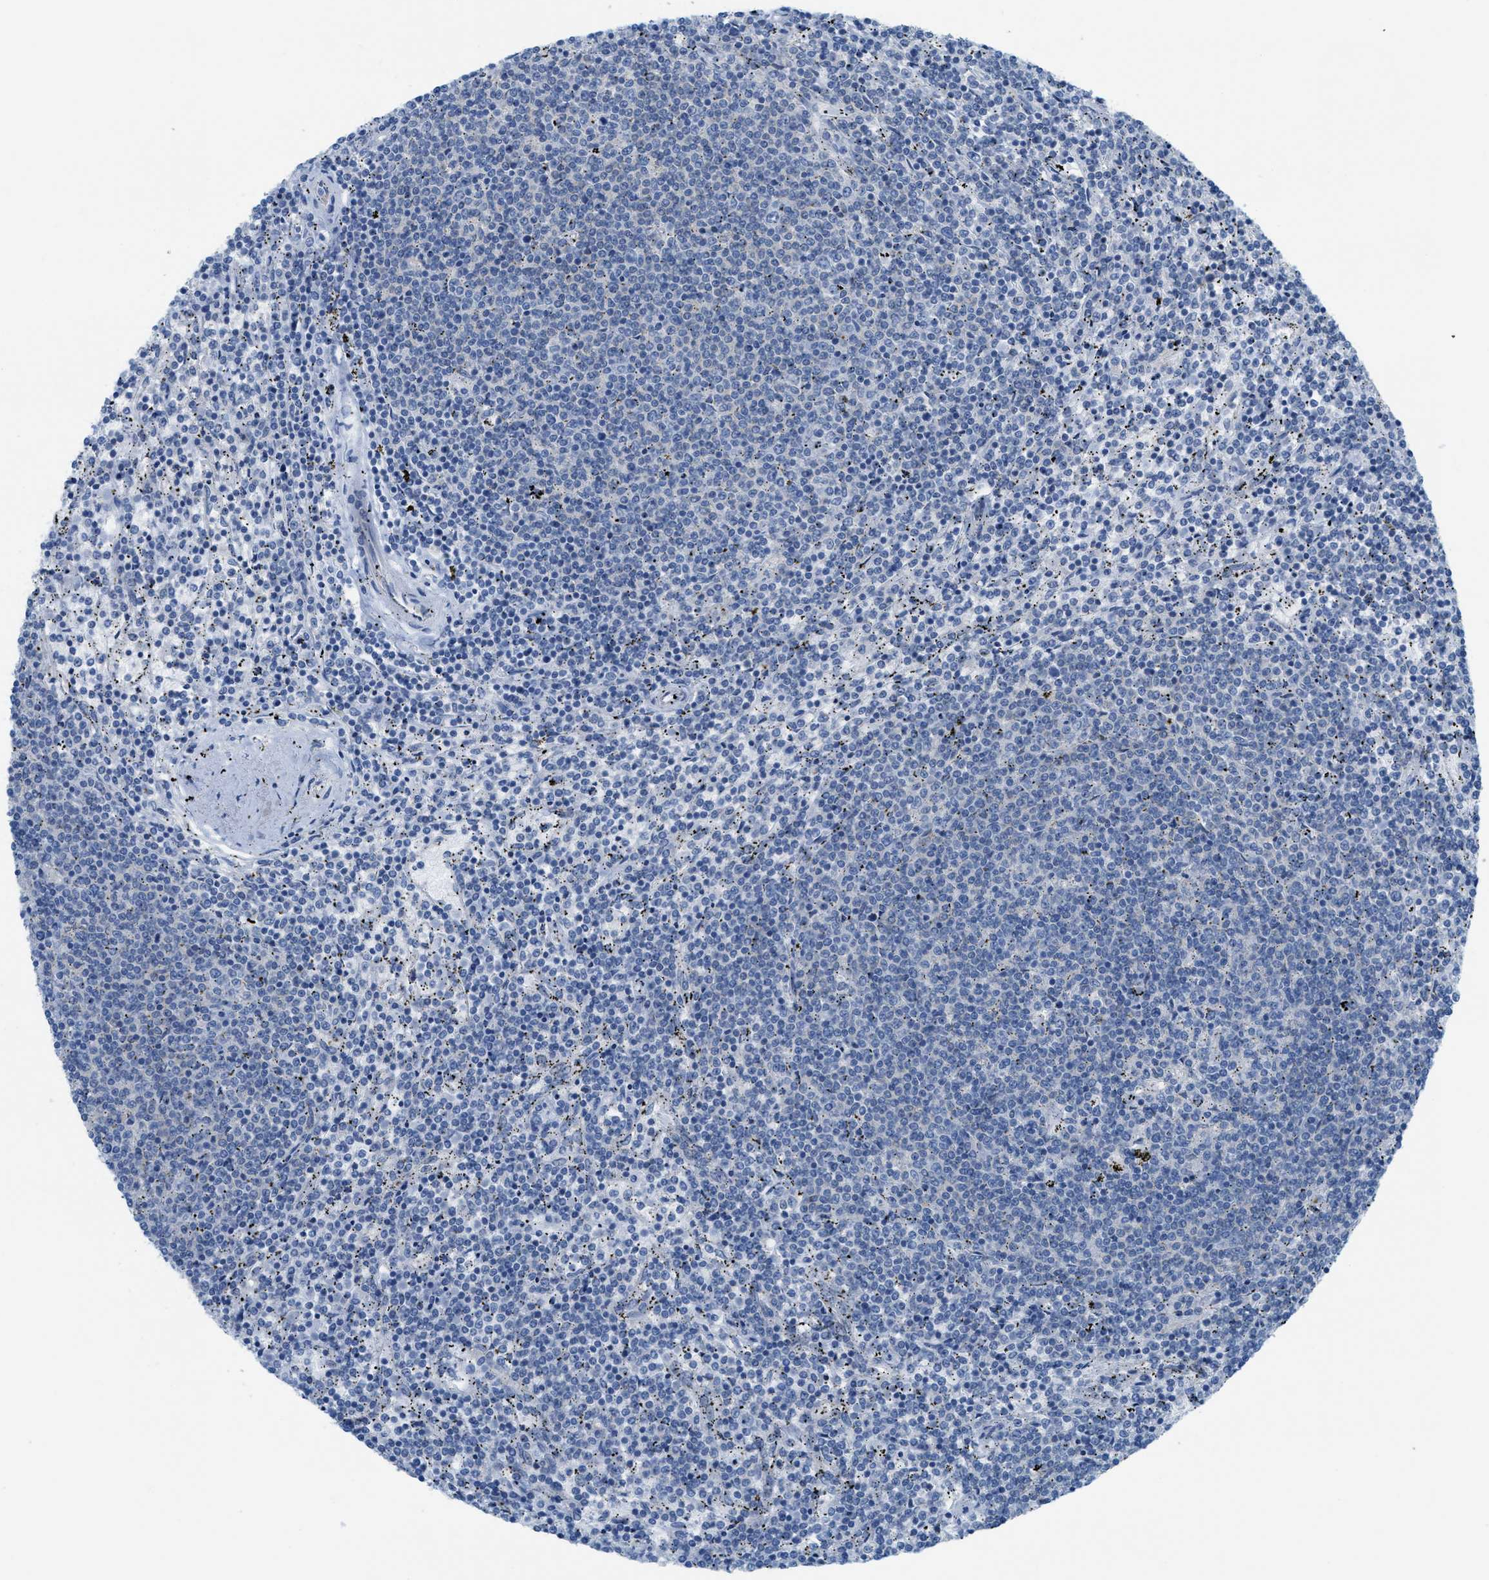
{"staining": {"intensity": "negative", "quantity": "none", "location": "none"}, "tissue": "lymphoma", "cell_type": "Tumor cells", "image_type": "cancer", "snomed": [{"axis": "morphology", "description": "Malignant lymphoma, non-Hodgkin's type, Low grade"}, {"axis": "topography", "description": "Spleen"}], "caption": "The immunohistochemistry photomicrograph has no significant positivity in tumor cells of malignant lymphoma, non-Hodgkin's type (low-grade) tissue. Nuclei are stained in blue.", "gene": "ASGR1", "patient": {"sex": "female", "age": 50}}